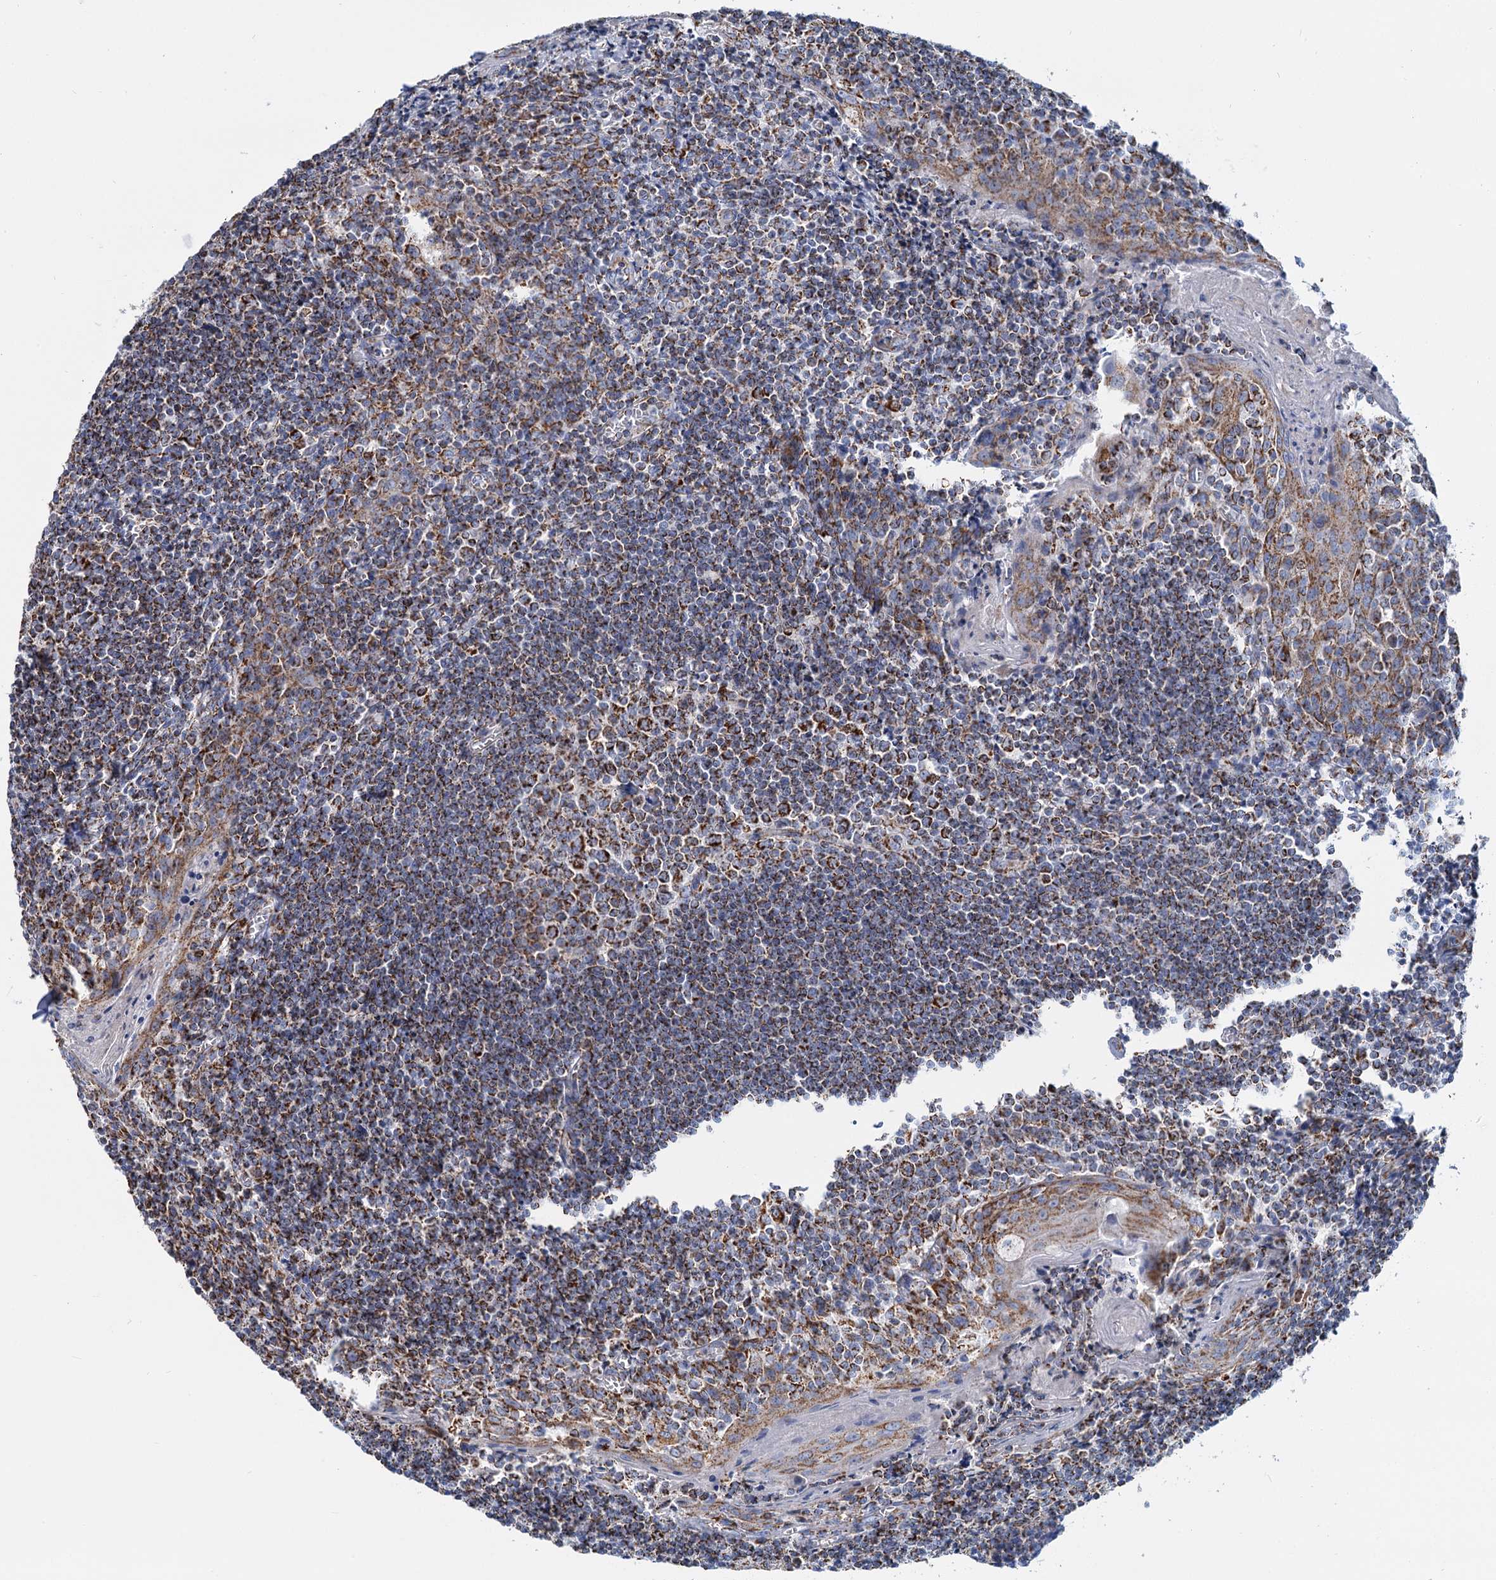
{"staining": {"intensity": "strong", "quantity": "25%-75%", "location": "cytoplasmic/membranous"}, "tissue": "tonsil", "cell_type": "Germinal center cells", "image_type": "normal", "snomed": [{"axis": "morphology", "description": "Normal tissue, NOS"}, {"axis": "topography", "description": "Tonsil"}], "caption": "IHC image of normal tonsil: human tonsil stained using immunohistochemistry shows high levels of strong protein expression localized specifically in the cytoplasmic/membranous of germinal center cells, appearing as a cytoplasmic/membranous brown color.", "gene": "CCP110", "patient": {"sex": "male", "age": 27}}